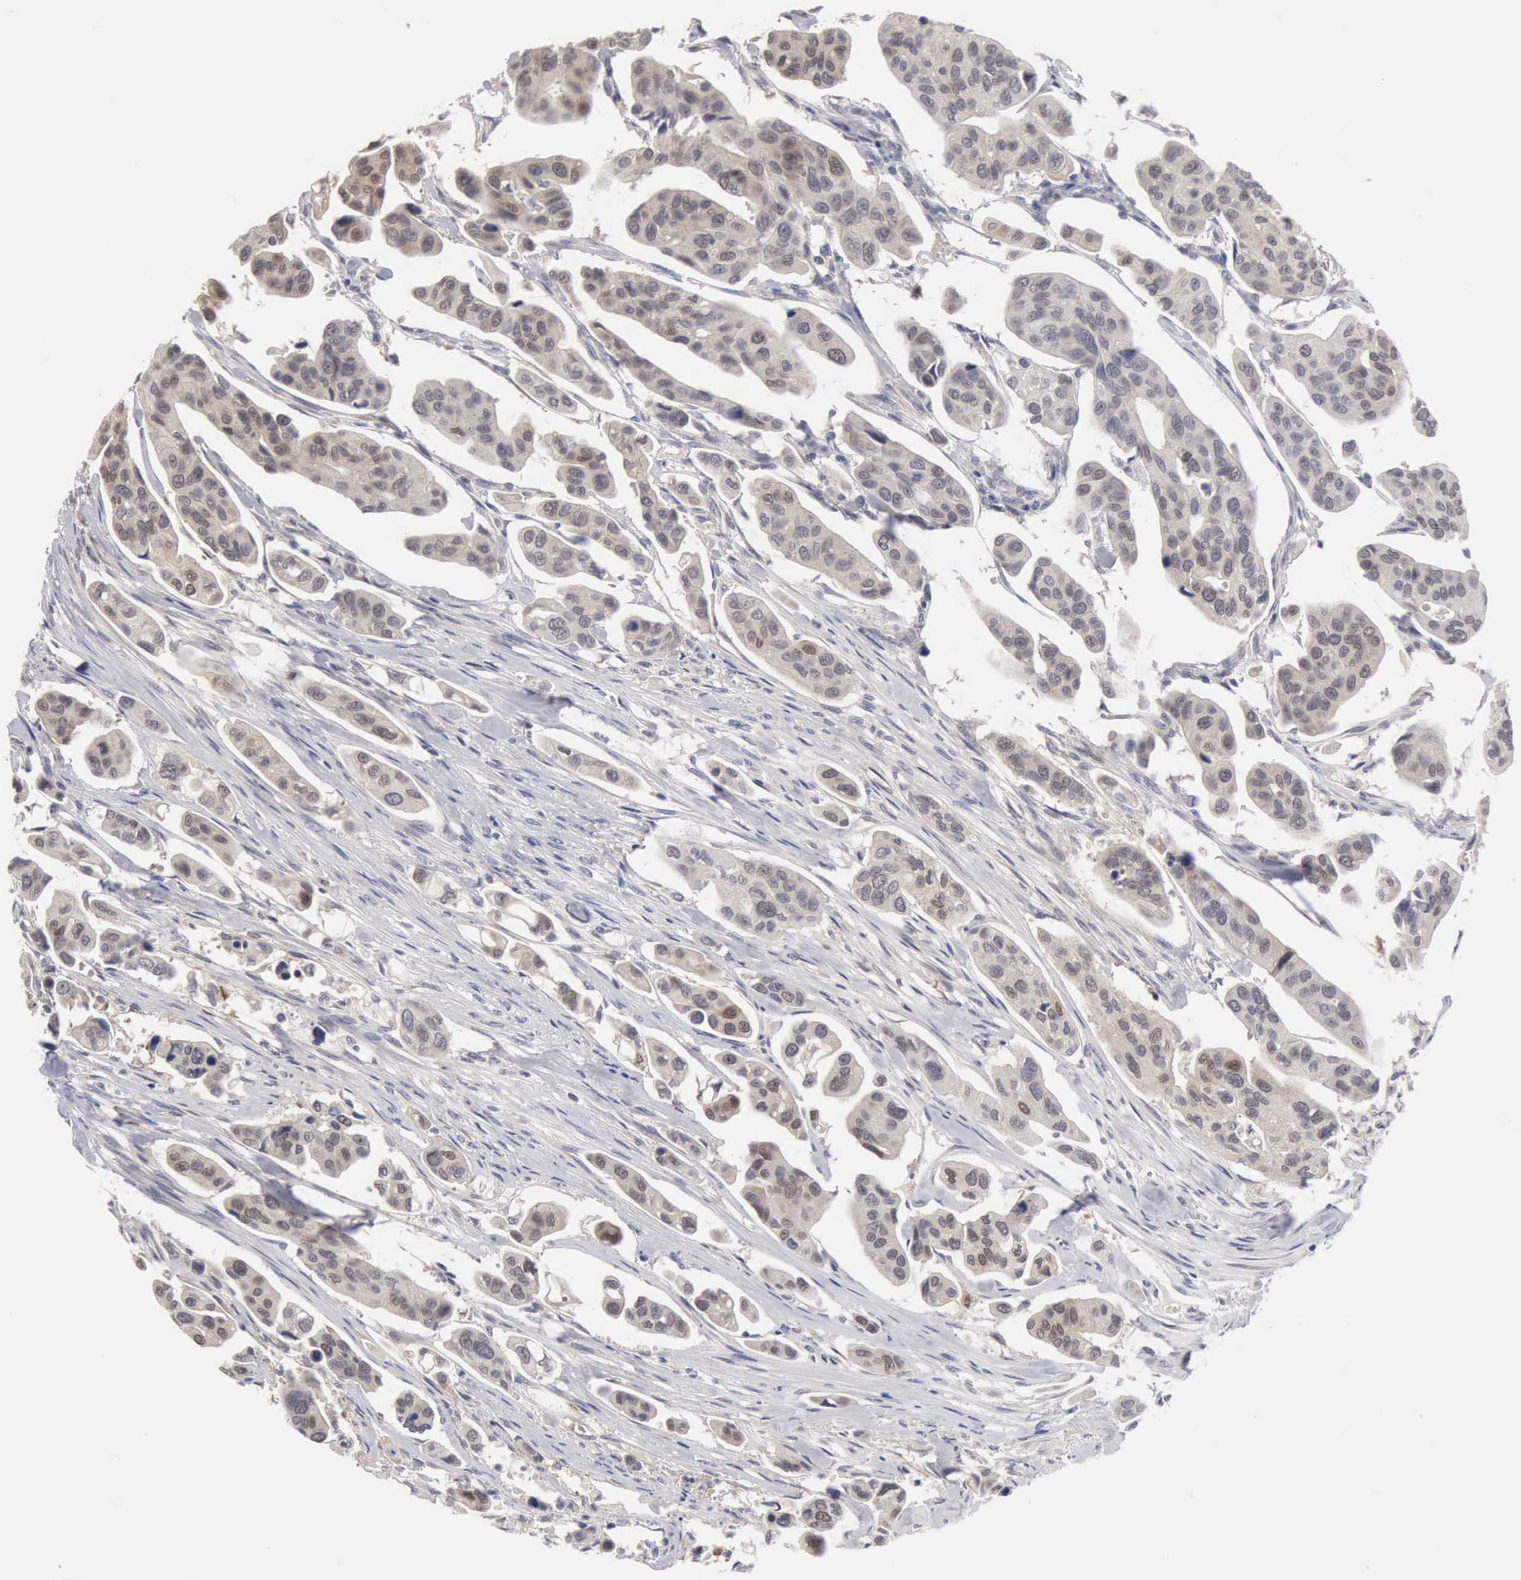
{"staining": {"intensity": "weak", "quantity": ">75%", "location": "cytoplasmic/membranous"}, "tissue": "urothelial cancer", "cell_type": "Tumor cells", "image_type": "cancer", "snomed": [{"axis": "morphology", "description": "Adenocarcinoma, NOS"}, {"axis": "topography", "description": "Urinary bladder"}], "caption": "Protein positivity by immunohistochemistry (IHC) demonstrates weak cytoplasmic/membranous positivity in approximately >75% of tumor cells in adenocarcinoma.", "gene": "PTGR2", "patient": {"sex": "male", "age": 61}}